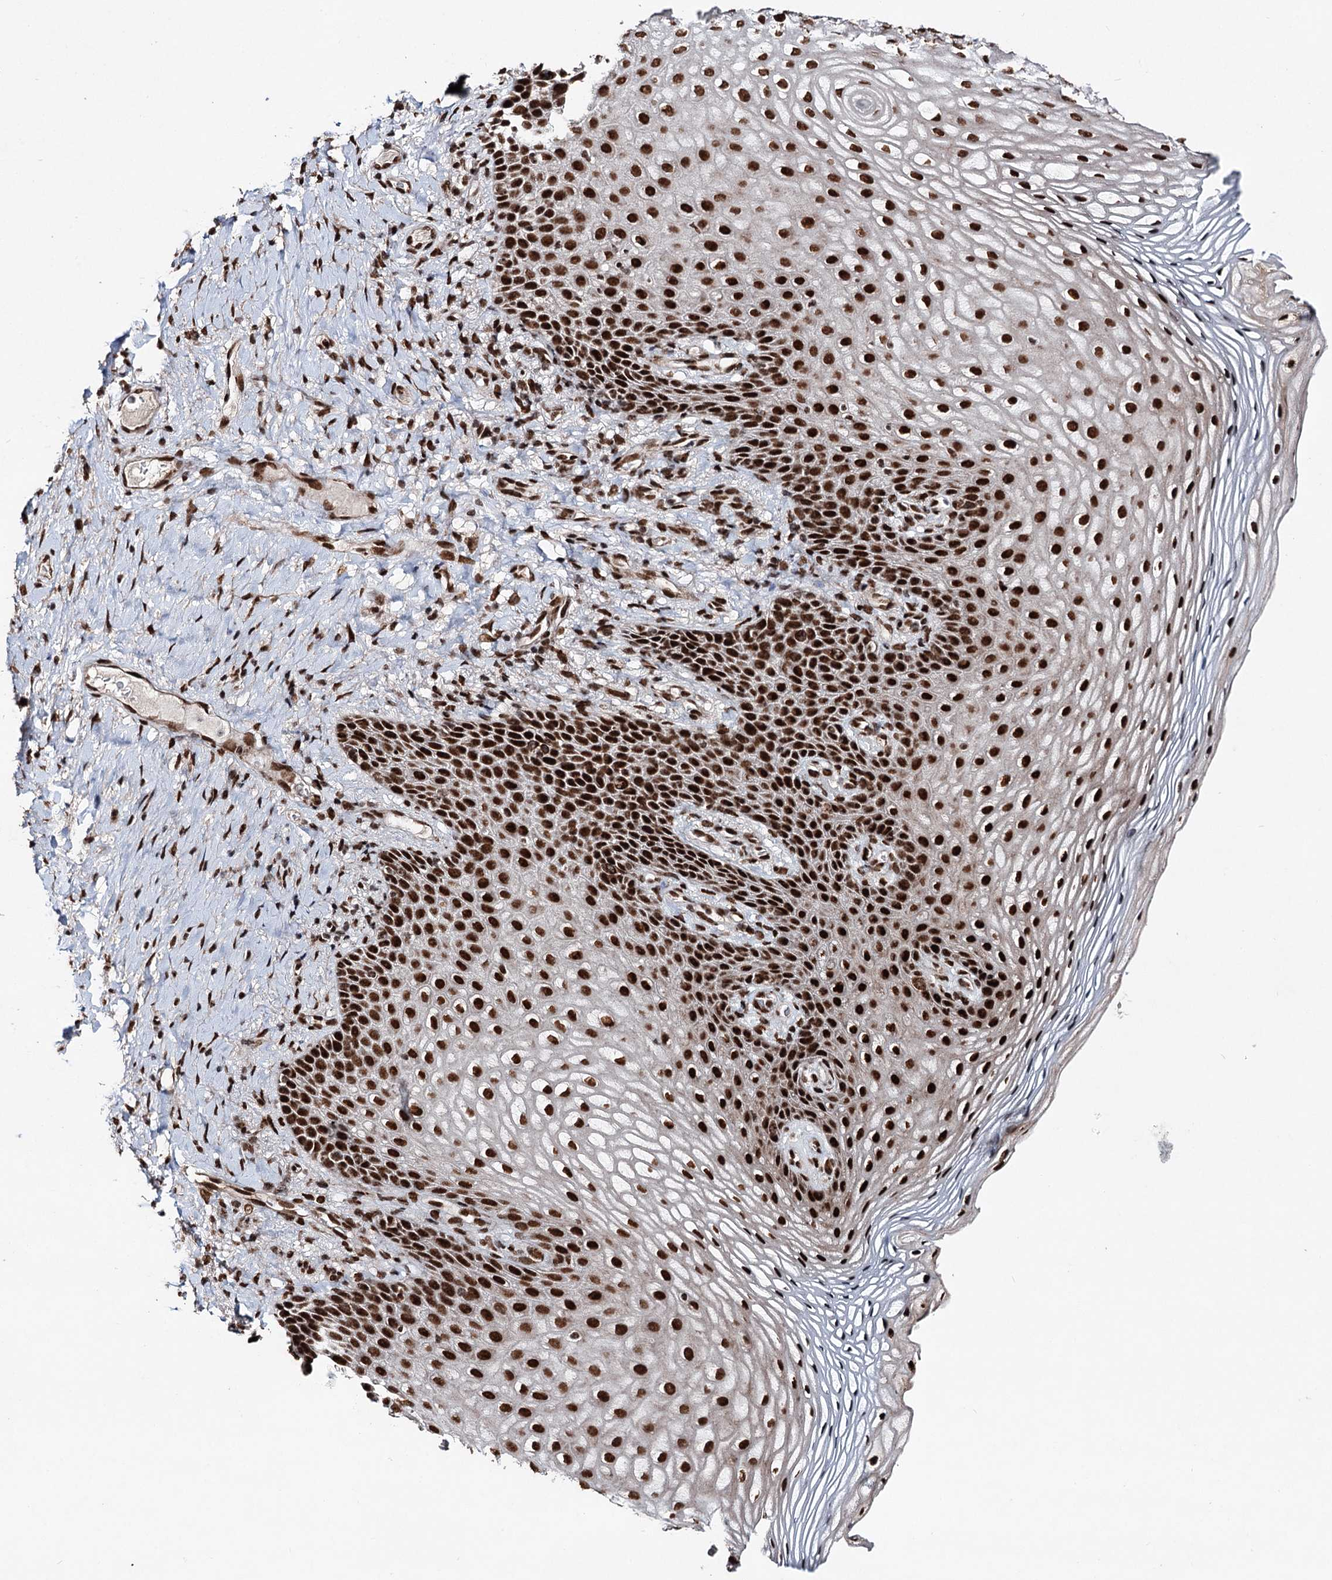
{"staining": {"intensity": "strong", "quantity": ">75%", "location": "nuclear"}, "tissue": "vagina", "cell_type": "Squamous epithelial cells", "image_type": "normal", "snomed": [{"axis": "morphology", "description": "Normal tissue, NOS"}, {"axis": "topography", "description": "Vagina"}], "caption": "Immunohistochemistry micrograph of benign vagina: human vagina stained using IHC reveals high levels of strong protein expression localized specifically in the nuclear of squamous epithelial cells, appearing as a nuclear brown color.", "gene": "MATR3", "patient": {"sex": "female", "age": 60}}